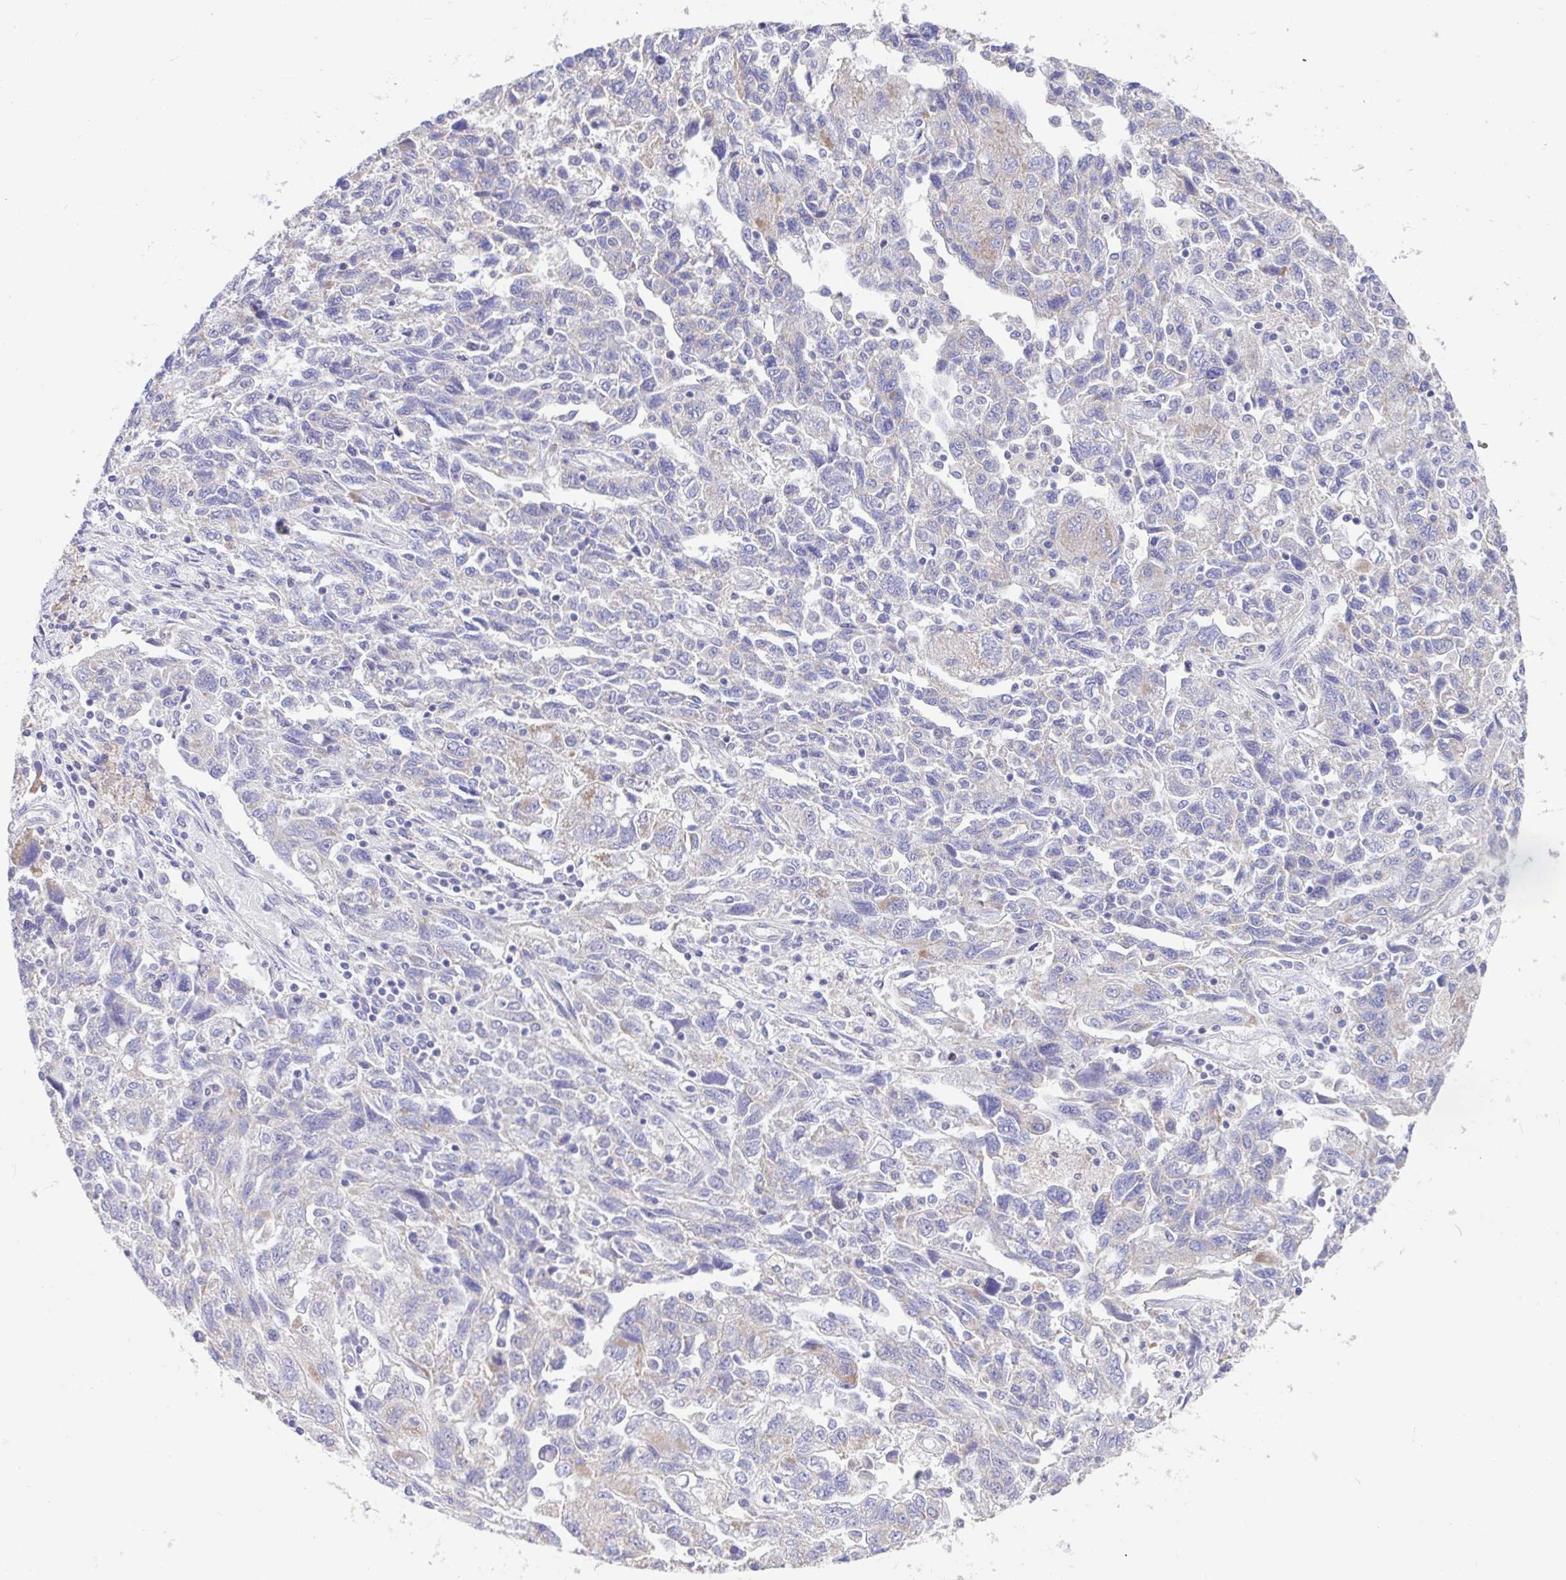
{"staining": {"intensity": "negative", "quantity": "none", "location": "none"}, "tissue": "ovarian cancer", "cell_type": "Tumor cells", "image_type": "cancer", "snomed": [{"axis": "morphology", "description": "Carcinoma, NOS"}, {"axis": "morphology", "description": "Cystadenocarcinoma, serous, NOS"}, {"axis": "topography", "description": "Ovary"}], "caption": "Carcinoma (ovarian) stained for a protein using immunohistochemistry exhibits no staining tumor cells.", "gene": "CCSAP", "patient": {"sex": "female", "age": 69}}